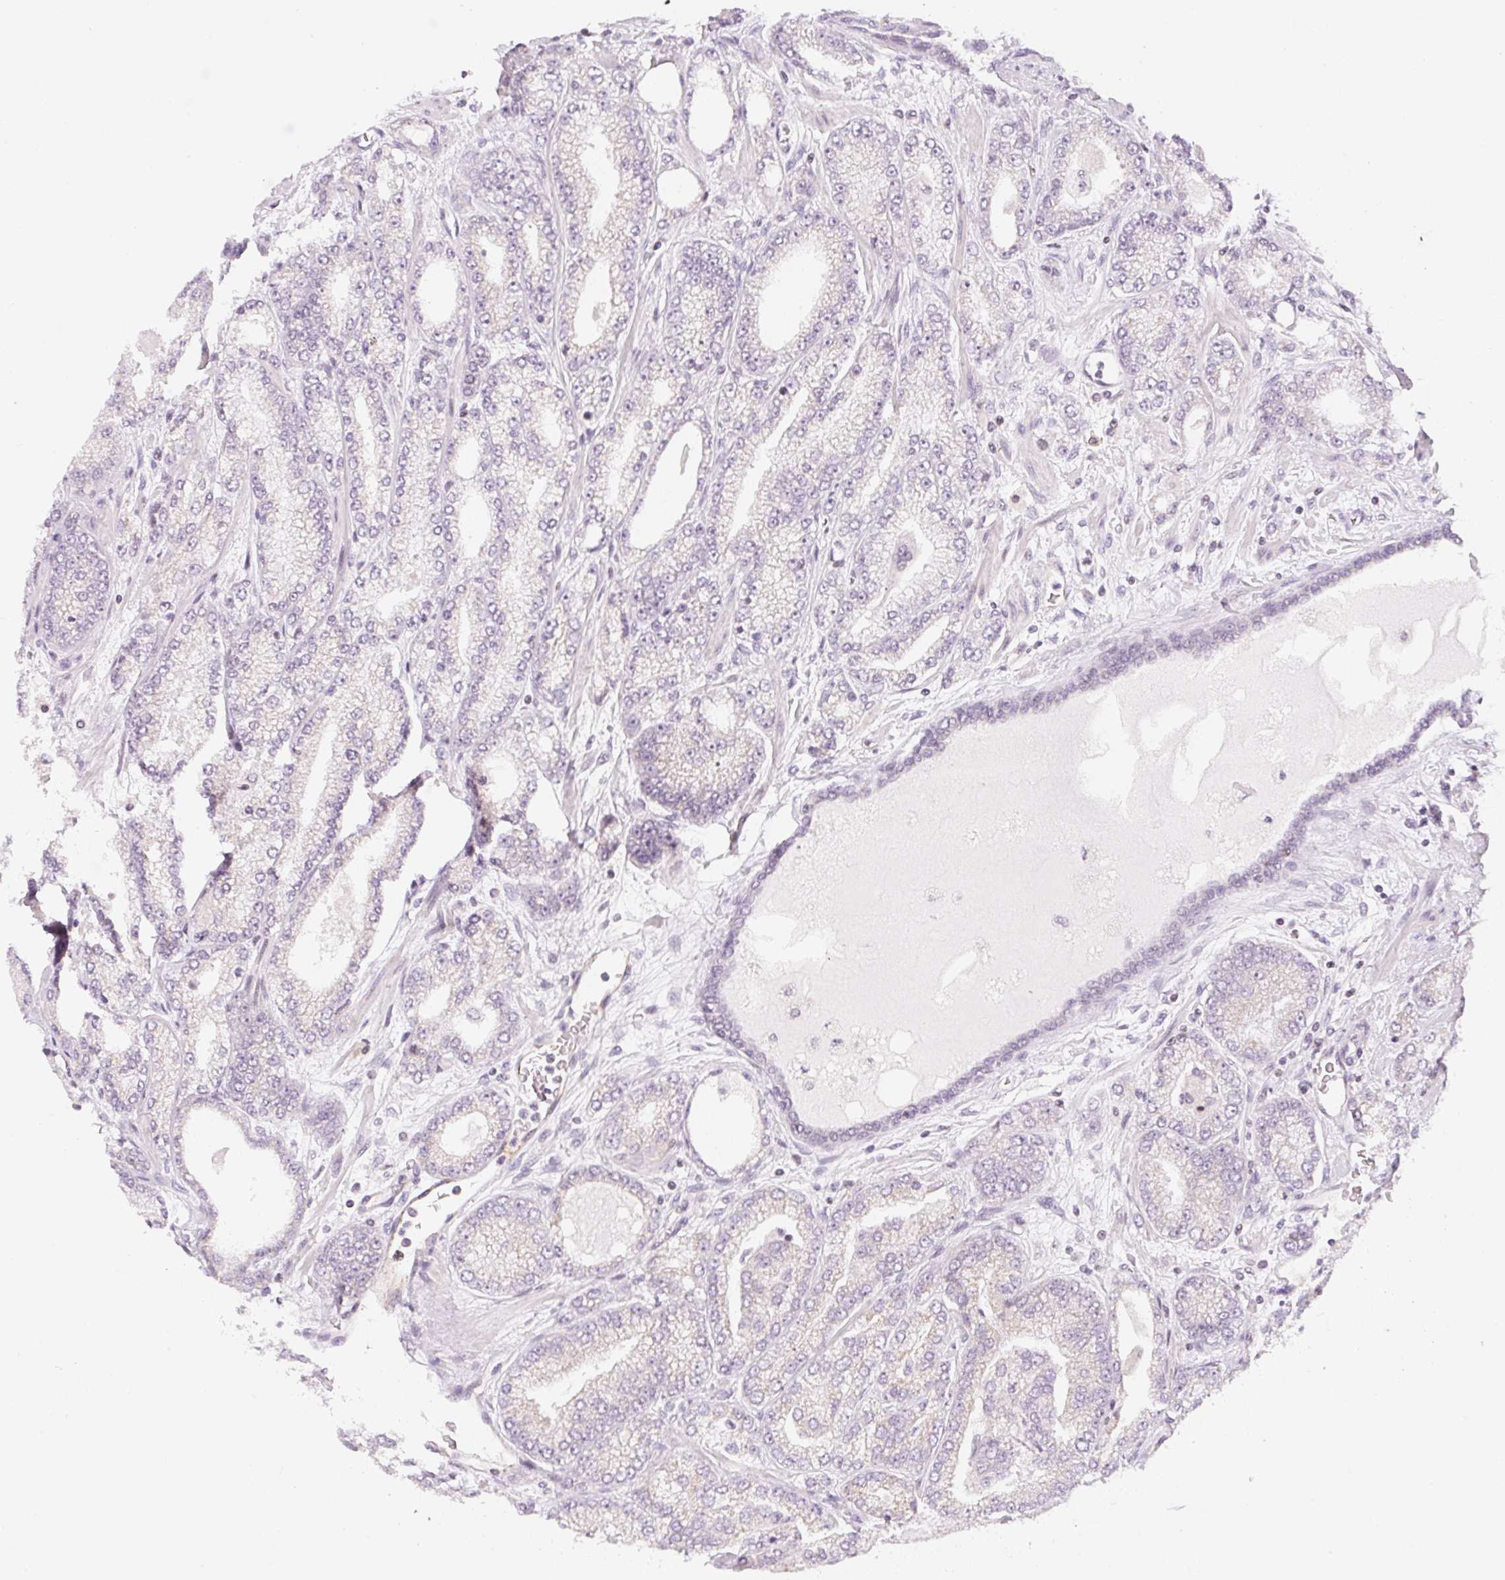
{"staining": {"intensity": "negative", "quantity": "none", "location": "none"}, "tissue": "prostate cancer", "cell_type": "Tumor cells", "image_type": "cancer", "snomed": [{"axis": "morphology", "description": "Adenocarcinoma, High grade"}, {"axis": "topography", "description": "Prostate"}], "caption": "The image demonstrates no significant staining in tumor cells of prostate cancer.", "gene": "CASKIN1", "patient": {"sex": "male", "age": 68}}